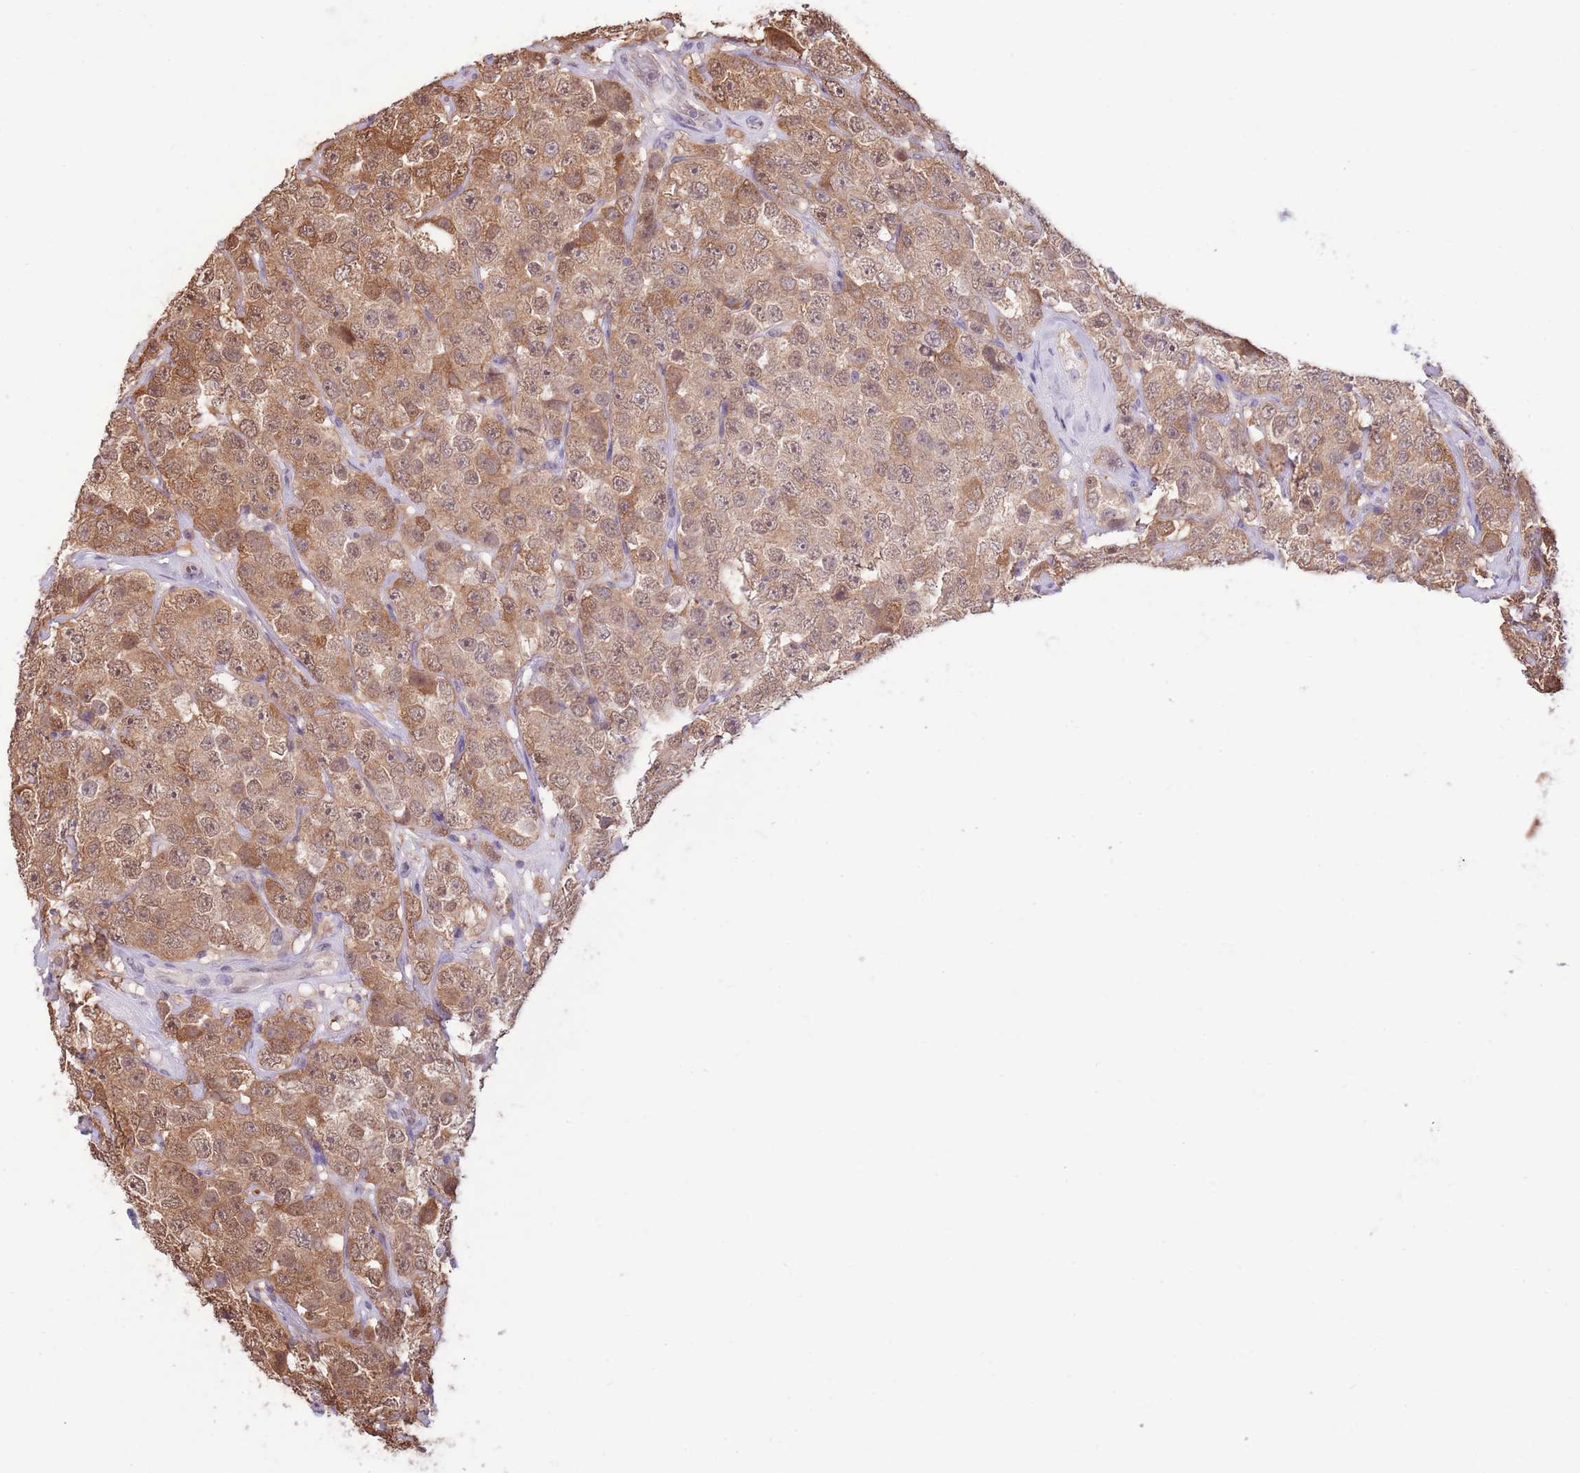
{"staining": {"intensity": "moderate", "quantity": ">75%", "location": "cytoplasmic/membranous,nuclear"}, "tissue": "testis cancer", "cell_type": "Tumor cells", "image_type": "cancer", "snomed": [{"axis": "morphology", "description": "Seminoma, NOS"}, {"axis": "topography", "description": "Testis"}], "caption": "Immunohistochemical staining of human seminoma (testis) shows medium levels of moderate cytoplasmic/membranous and nuclear protein staining in approximately >75% of tumor cells.", "gene": "NSFL1C", "patient": {"sex": "male", "age": 28}}